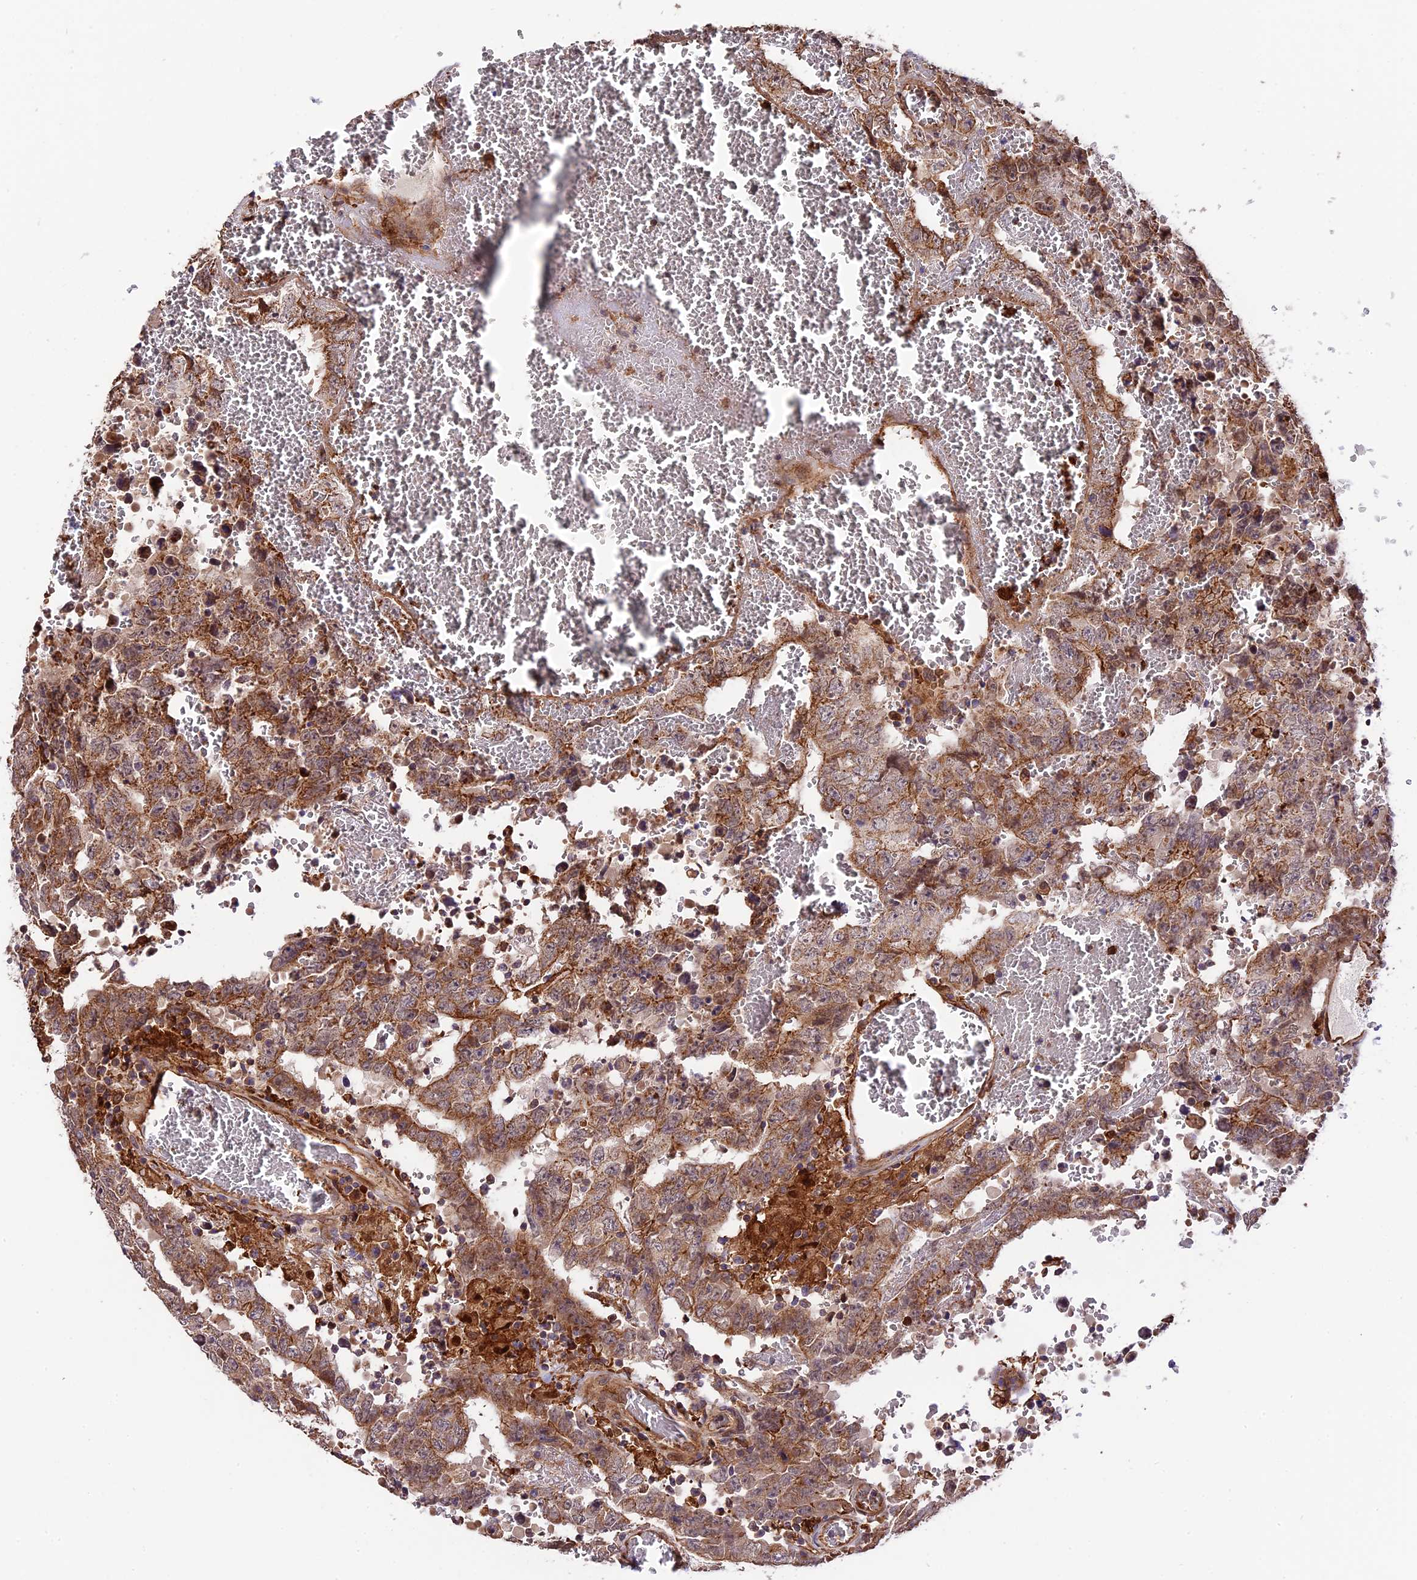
{"staining": {"intensity": "moderate", "quantity": "25%-75%", "location": "cytoplasmic/membranous"}, "tissue": "testis cancer", "cell_type": "Tumor cells", "image_type": "cancer", "snomed": [{"axis": "morphology", "description": "Carcinoma, Embryonal, NOS"}, {"axis": "topography", "description": "Testis"}], "caption": "Tumor cells reveal medium levels of moderate cytoplasmic/membranous positivity in about 25%-75% of cells in testis embryonal carcinoma.", "gene": "HERPUD1", "patient": {"sex": "male", "age": 26}}